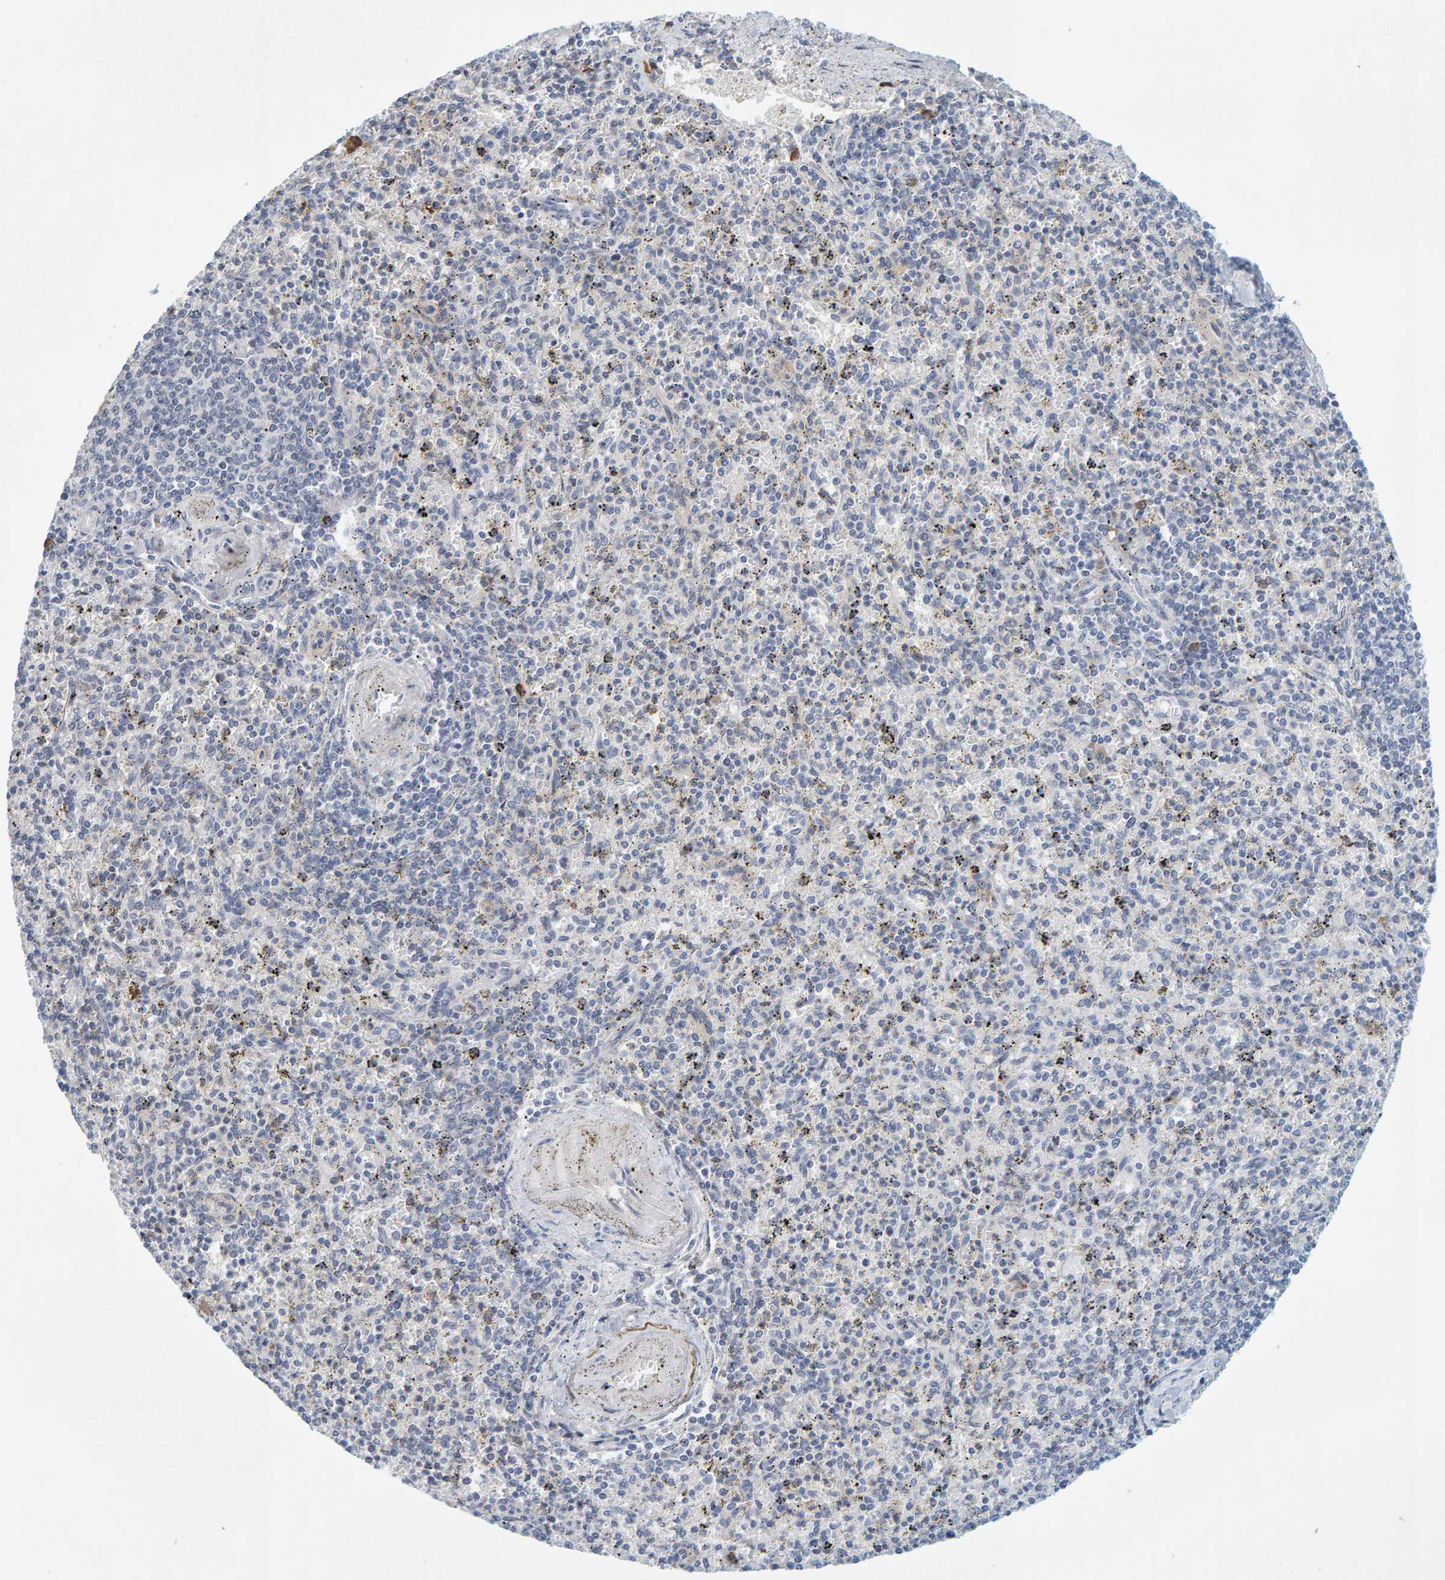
{"staining": {"intensity": "weak", "quantity": "<25%", "location": "cytoplasmic/membranous"}, "tissue": "spleen", "cell_type": "Cells in red pulp", "image_type": "normal", "snomed": [{"axis": "morphology", "description": "Normal tissue, NOS"}, {"axis": "topography", "description": "Spleen"}], "caption": "Human spleen stained for a protein using IHC displays no staining in cells in red pulp.", "gene": "ZNF77", "patient": {"sex": "male", "age": 72}}